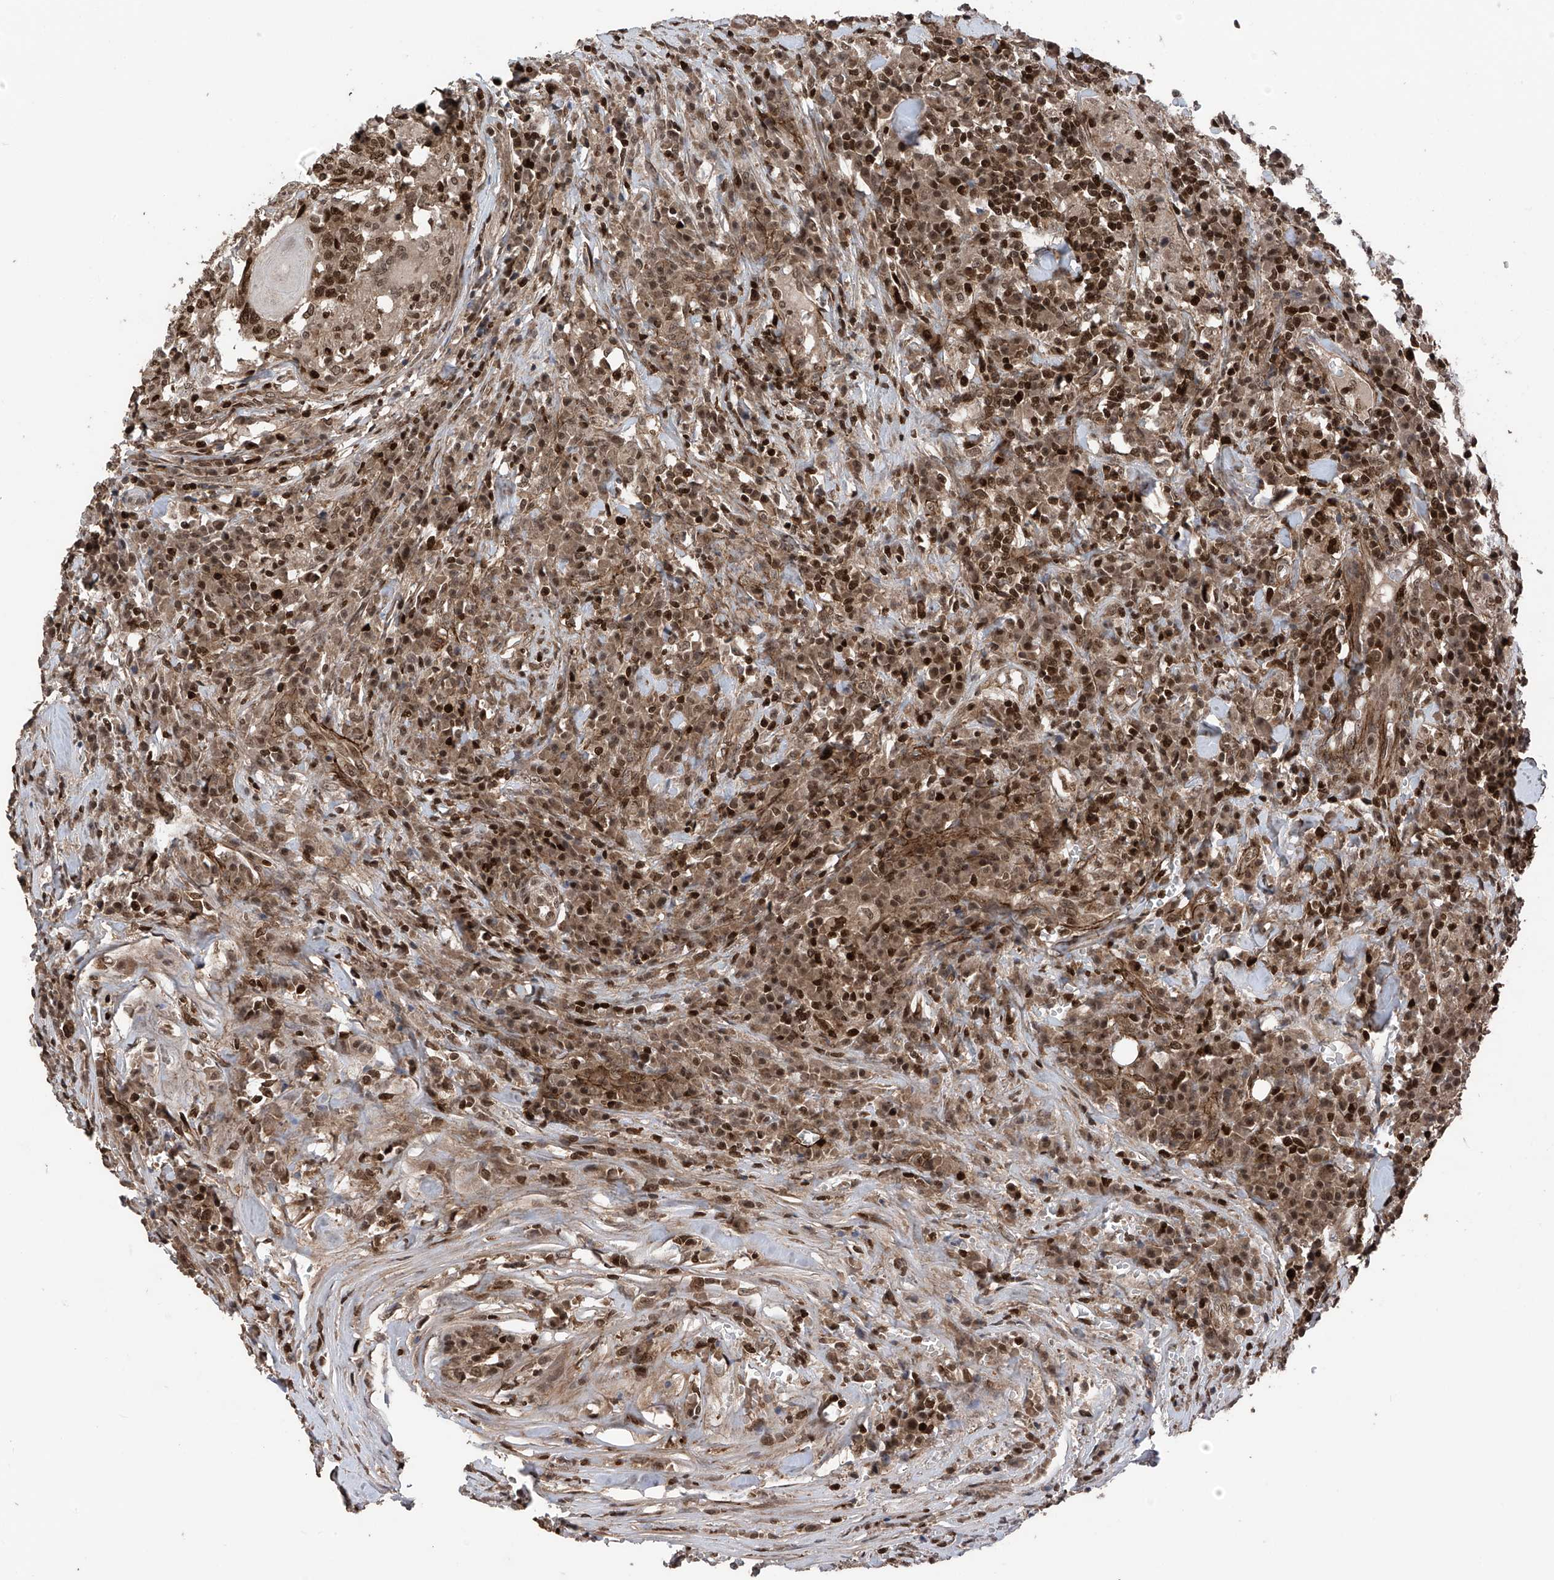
{"staining": {"intensity": "strong", "quantity": ">75%", "location": "cytoplasmic/membranous,nuclear"}, "tissue": "head and neck cancer", "cell_type": "Tumor cells", "image_type": "cancer", "snomed": [{"axis": "morphology", "description": "Squamous cell carcinoma, NOS"}, {"axis": "topography", "description": "Head-Neck"}], "caption": "A high amount of strong cytoplasmic/membranous and nuclear staining is seen in approximately >75% of tumor cells in head and neck squamous cell carcinoma tissue. The staining was performed using DAB (3,3'-diaminobenzidine) to visualize the protein expression in brown, while the nuclei were stained in blue with hematoxylin (Magnification: 20x).", "gene": "DNAJC9", "patient": {"sex": "male", "age": 66}}